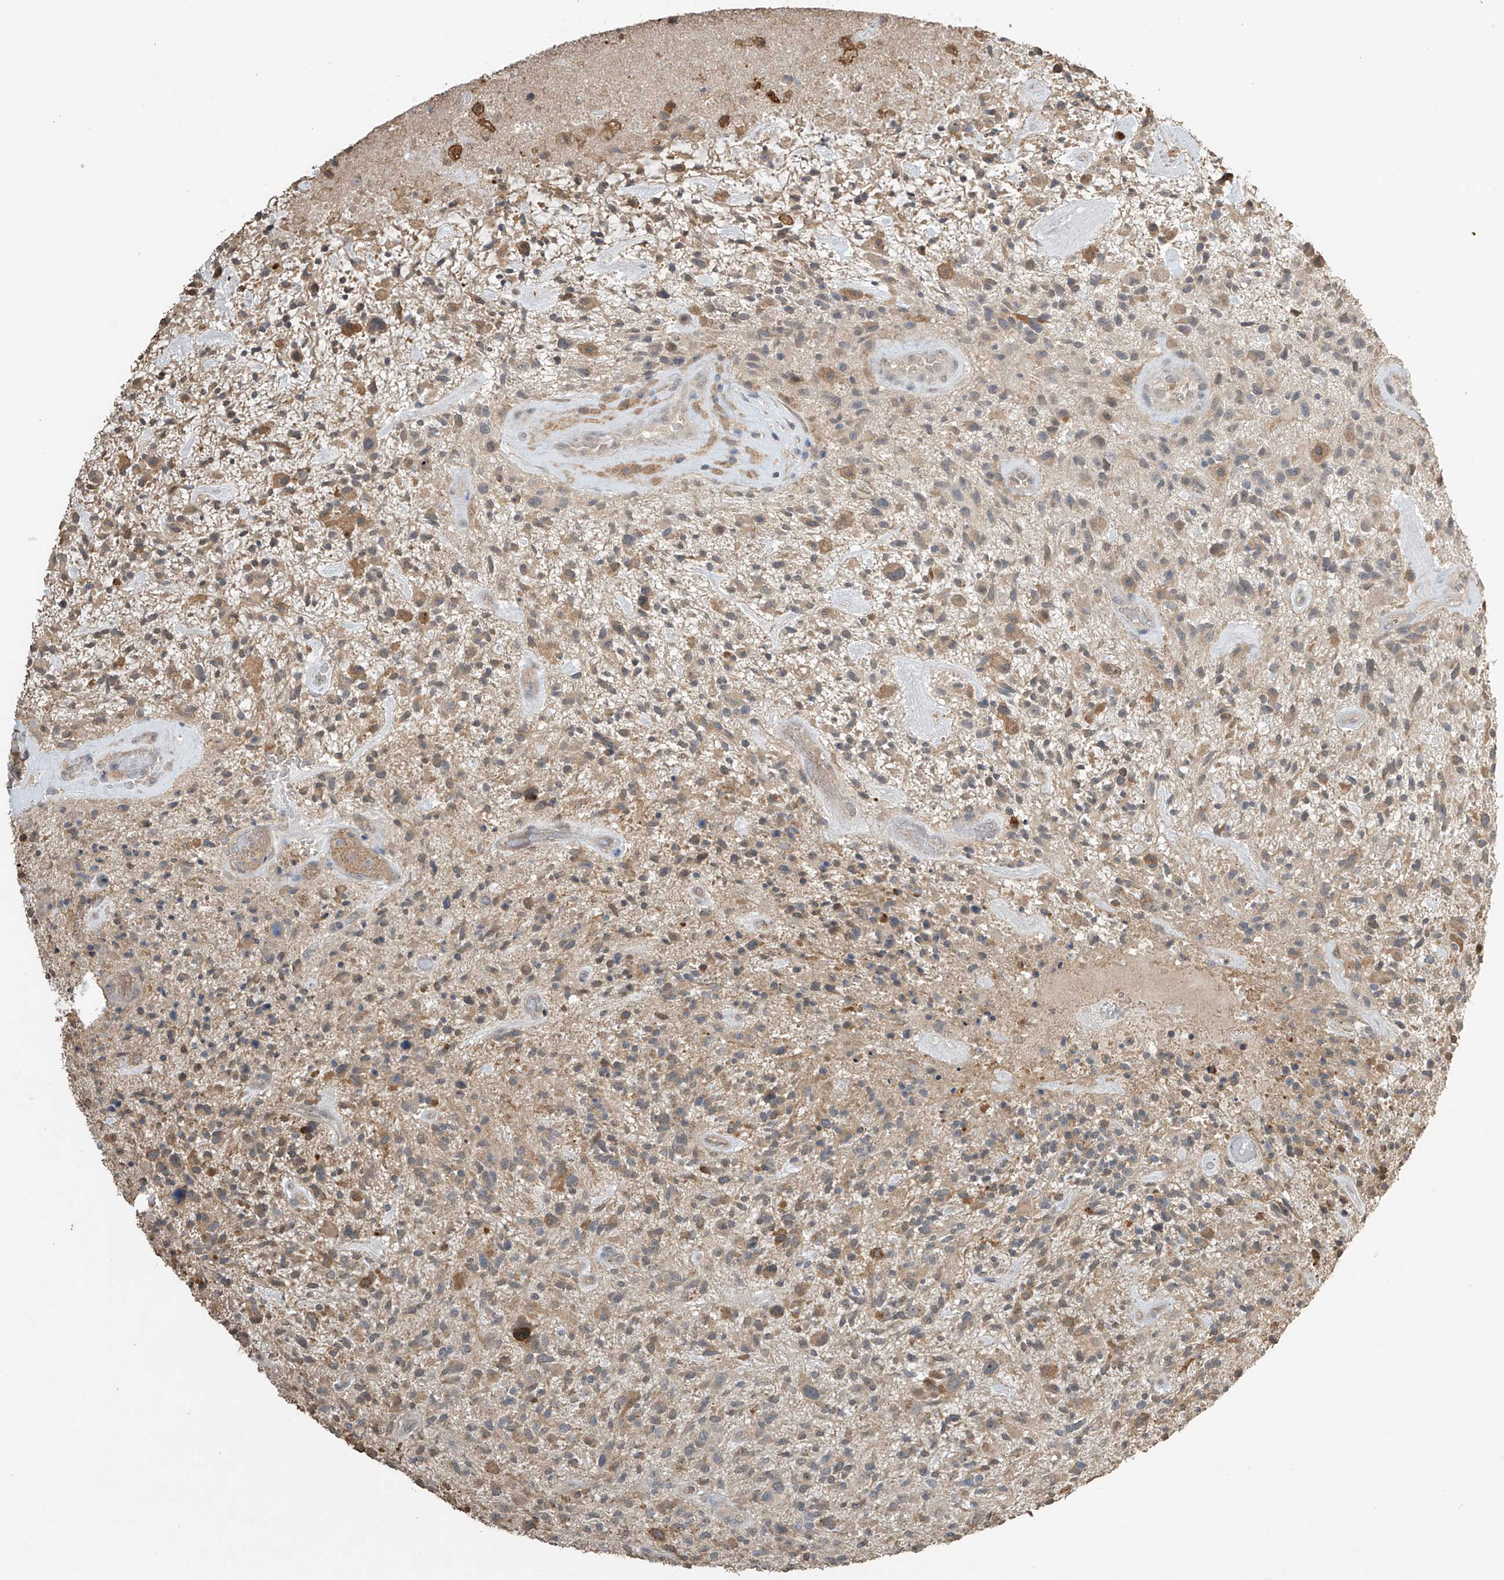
{"staining": {"intensity": "moderate", "quantity": "25%-75%", "location": "cytoplasmic/membranous"}, "tissue": "glioma", "cell_type": "Tumor cells", "image_type": "cancer", "snomed": [{"axis": "morphology", "description": "Glioma, malignant, High grade"}, {"axis": "topography", "description": "Brain"}], "caption": "Moderate cytoplasmic/membranous positivity for a protein is seen in approximately 25%-75% of tumor cells of malignant glioma (high-grade) using immunohistochemistry.", "gene": "SLFN14", "patient": {"sex": "male", "age": 47}}